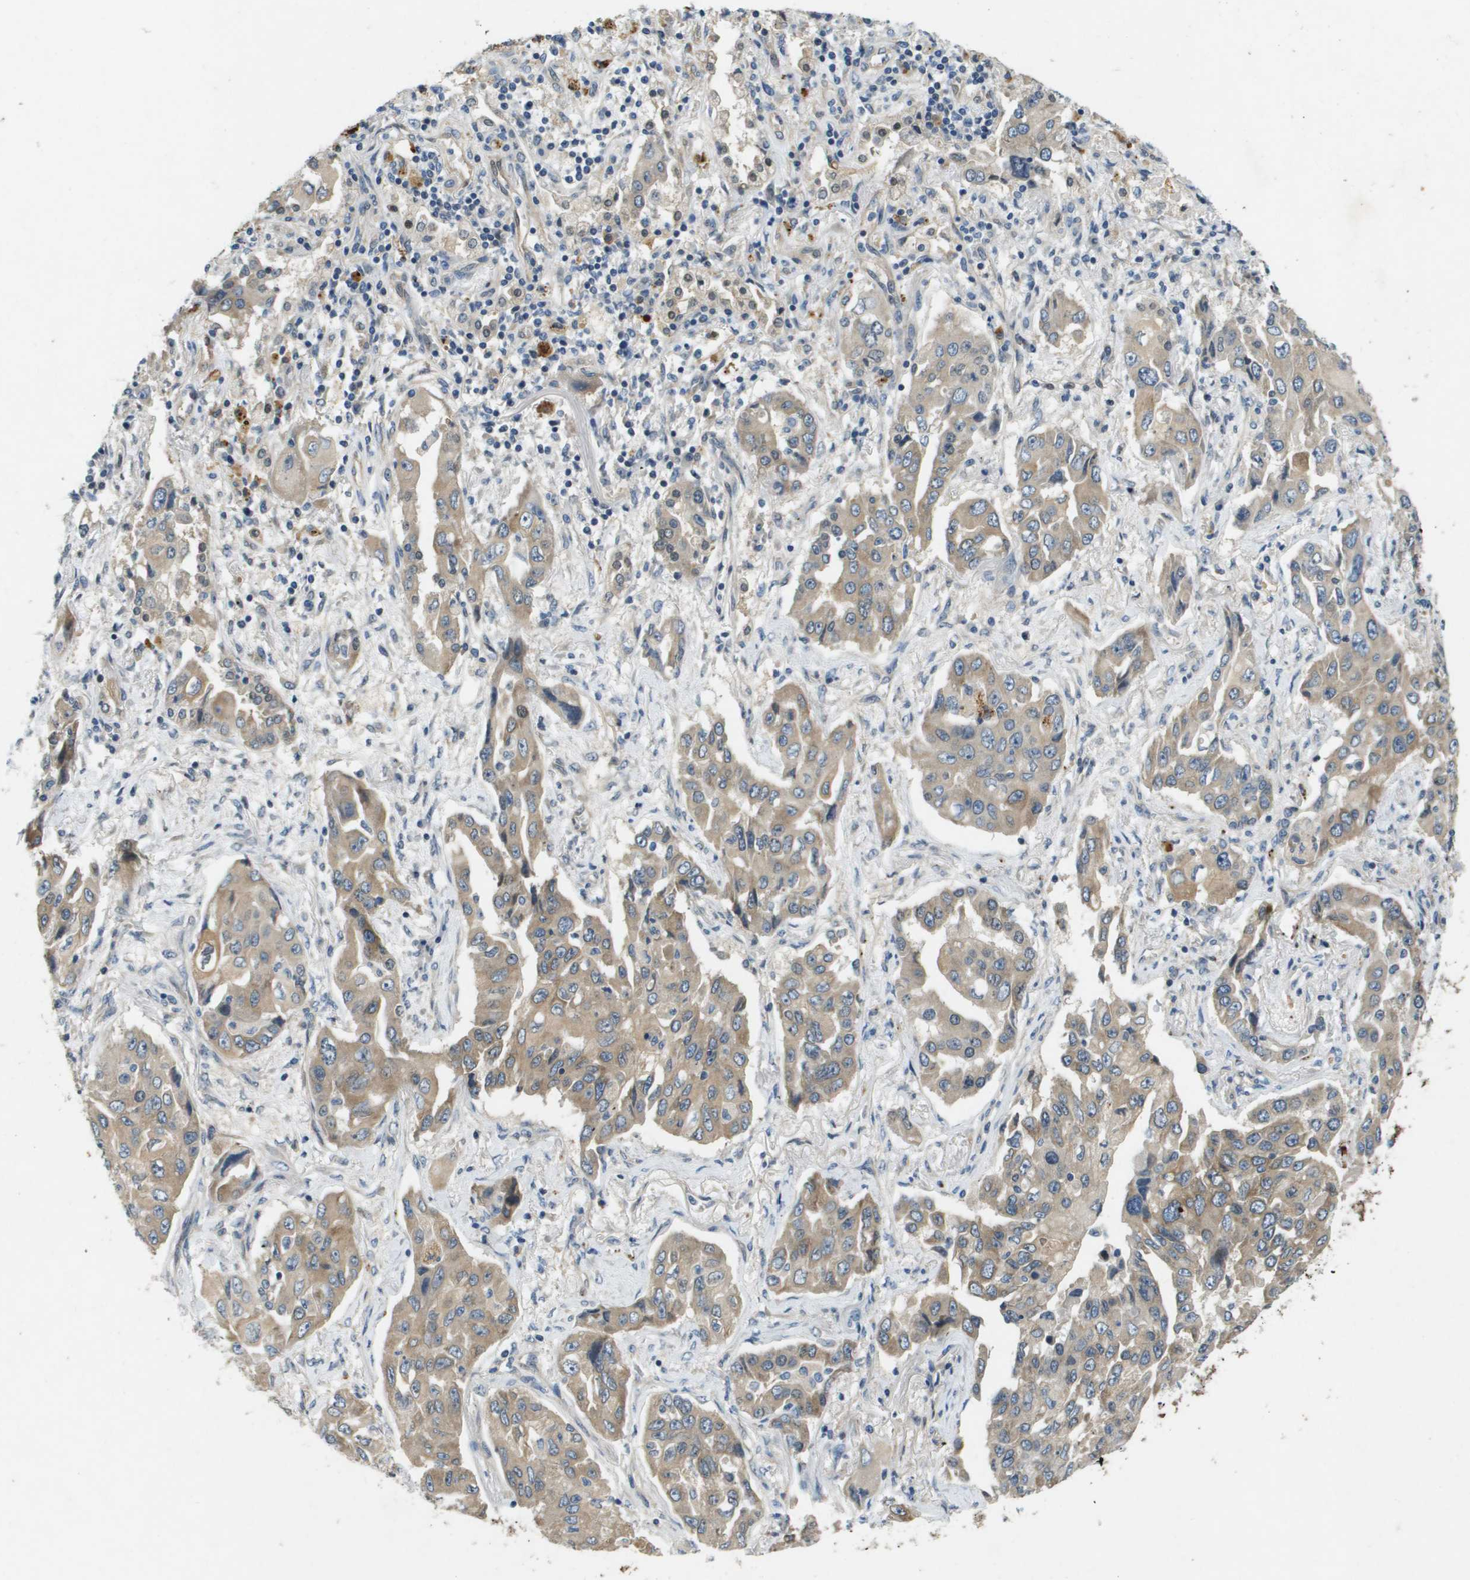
{"staining": {"intensity": "weak", "quantity": ">75%", "location": "cytoplasmic/membranous"}, "tissue": "lung cancer", "cell_type": "Tumor cells", "image_type": "cancer", "snomed": [{"axis": "morphology", "description": "Adenocarcinoma, NOS"}, {"axis": "topography", "description": "Lung"}], "caption": "The histopathology image exhibits staining of adenocarcinoma (lung), revealing weak cytoplasmic/membranous protein expression (brown color) within tumor cells.", "gene": "PGAP3", "patient": {"sex": "female", "age": 65}}